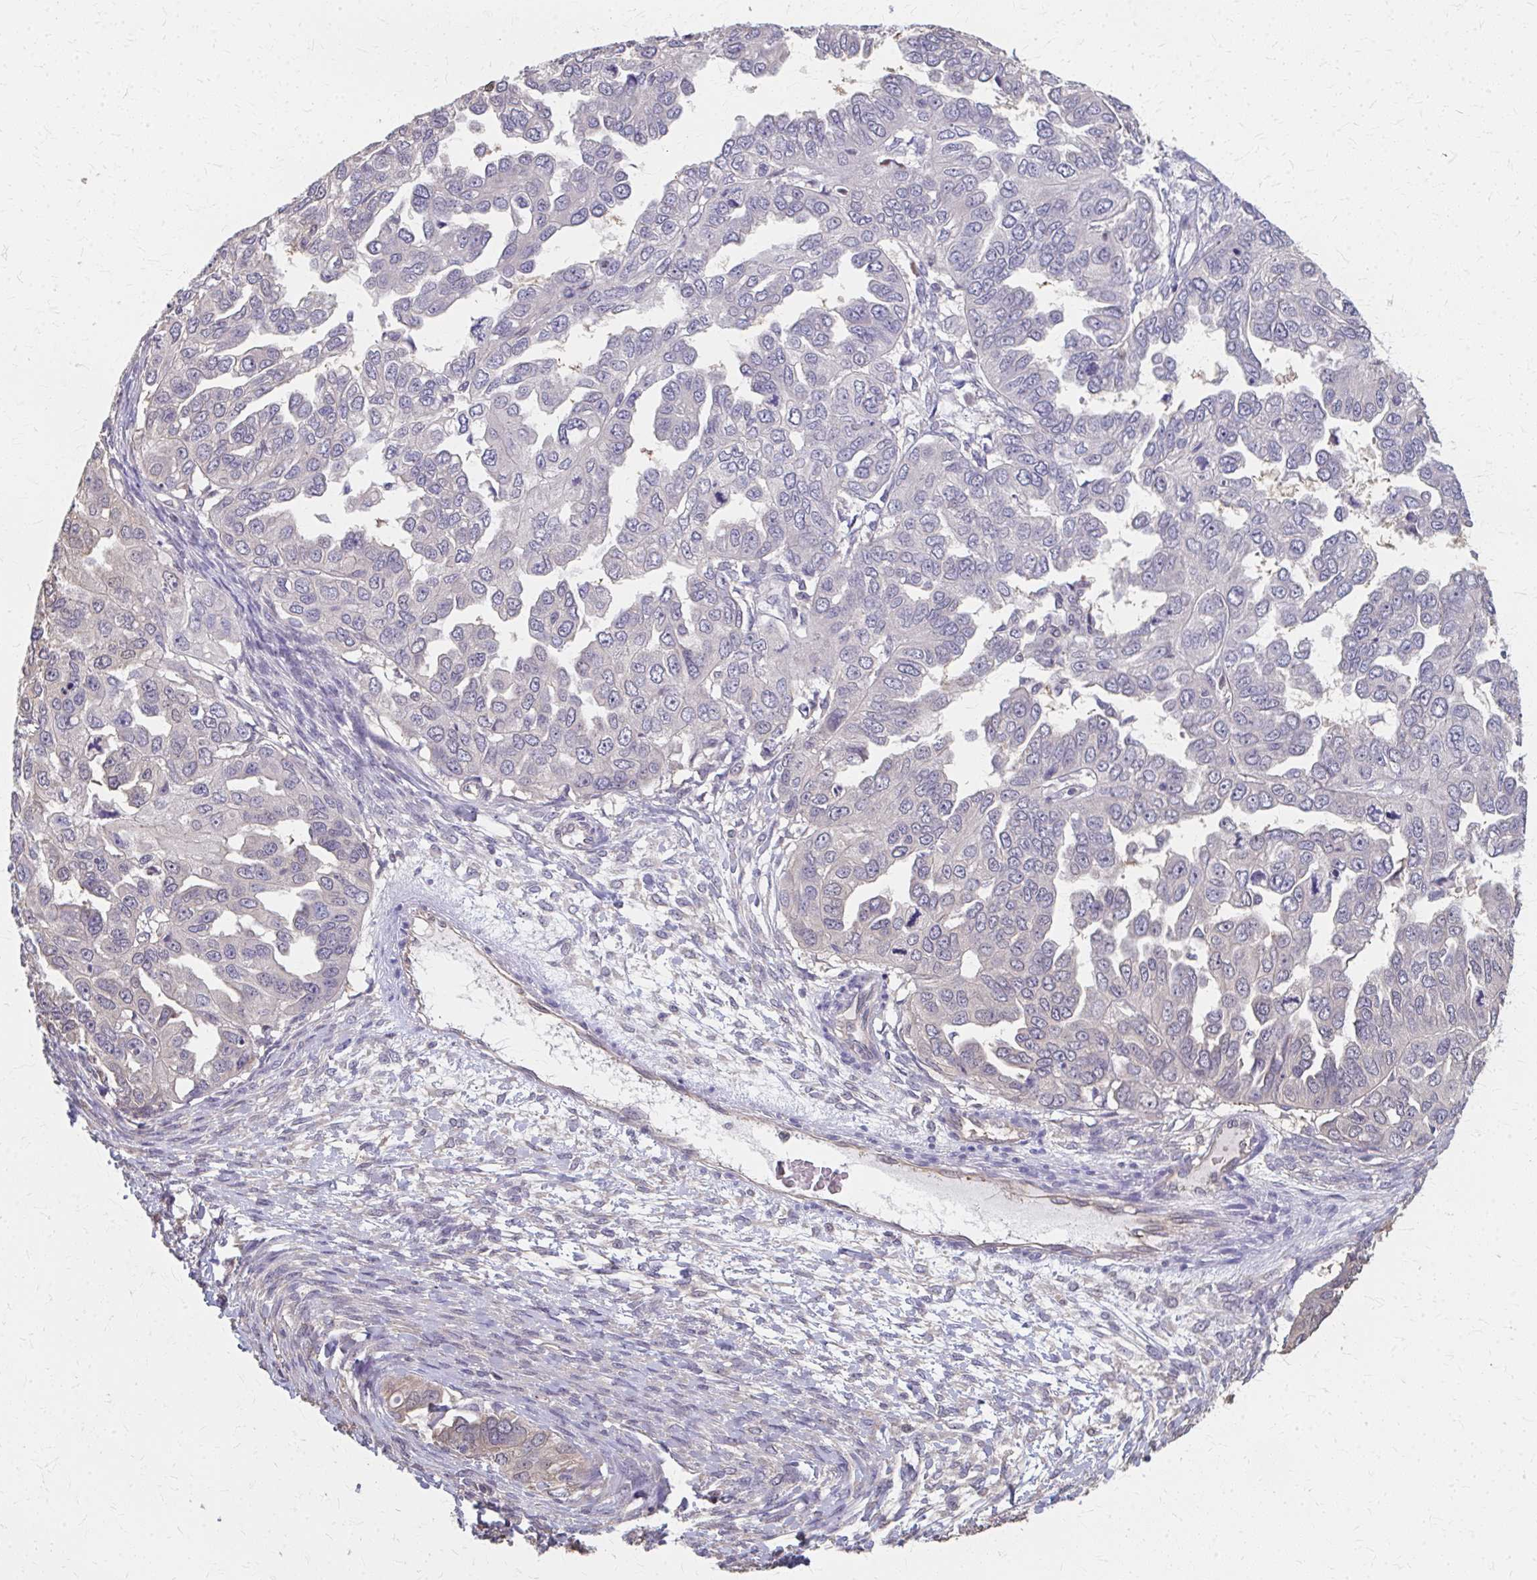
{"staining": {"intensity": "negative", "quantity": "none", "location": "none"}, "tissue": "ovarian cancer", "cell_type": "Tumor cells", "image_type": "cancer", "snomed": [{"axis": "morphology", "description": "Cystadenocarcinoma, serous, NOS"}, {"axis": "topography", "description": "Ovary"}], "caption": "The IHC histopathology image has no significant expression in tumor cells of ovarian cancer (serous cystadenocarcinoma) tissue.", "gene": "RABGAP1L", "patient": {"sex": "female", "age": 53}}